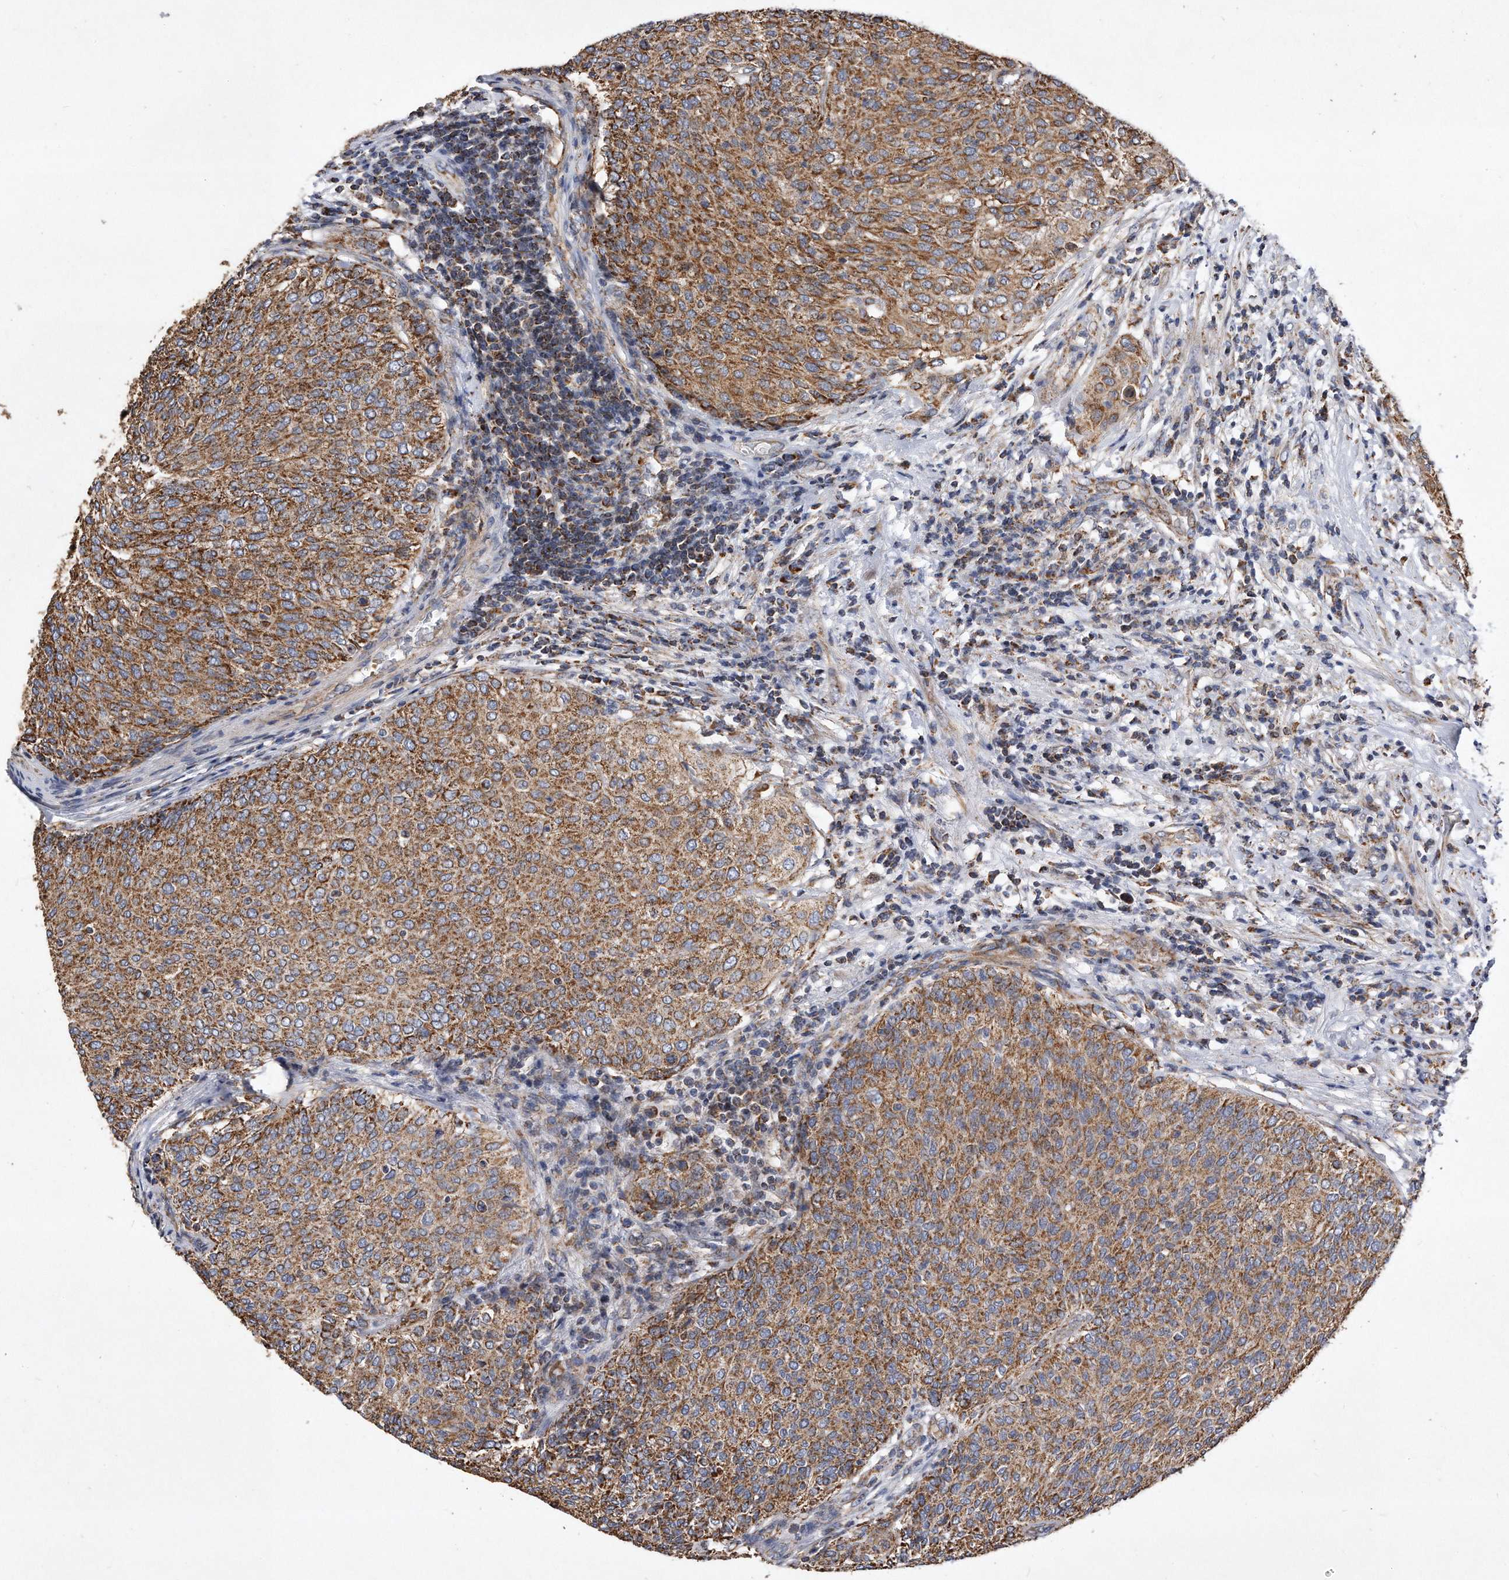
{"staining": {"intensity": "moderate", "quantity": ">75%", "location": "cytoplasmic/membranous"}, "tissue": "urothelial cancer", "cell_type": "Tumor cells", "image_type": "cancer", "snomed": [{"axis": "morphology", "description": "Urothelial carcinoma, Low grade"}, {"axis": "topography", "description": "Urinary bladder"}], "caption": "Protein expression analysis of human urothelial cancer reveals moderate cytoplasmic/membranous staining in approximately >75% of tumor cells. (IHC, brightfield microscopy, high magnification).", "gene": "PPP5C", "patient": {"sex": "female", "age": 79}}